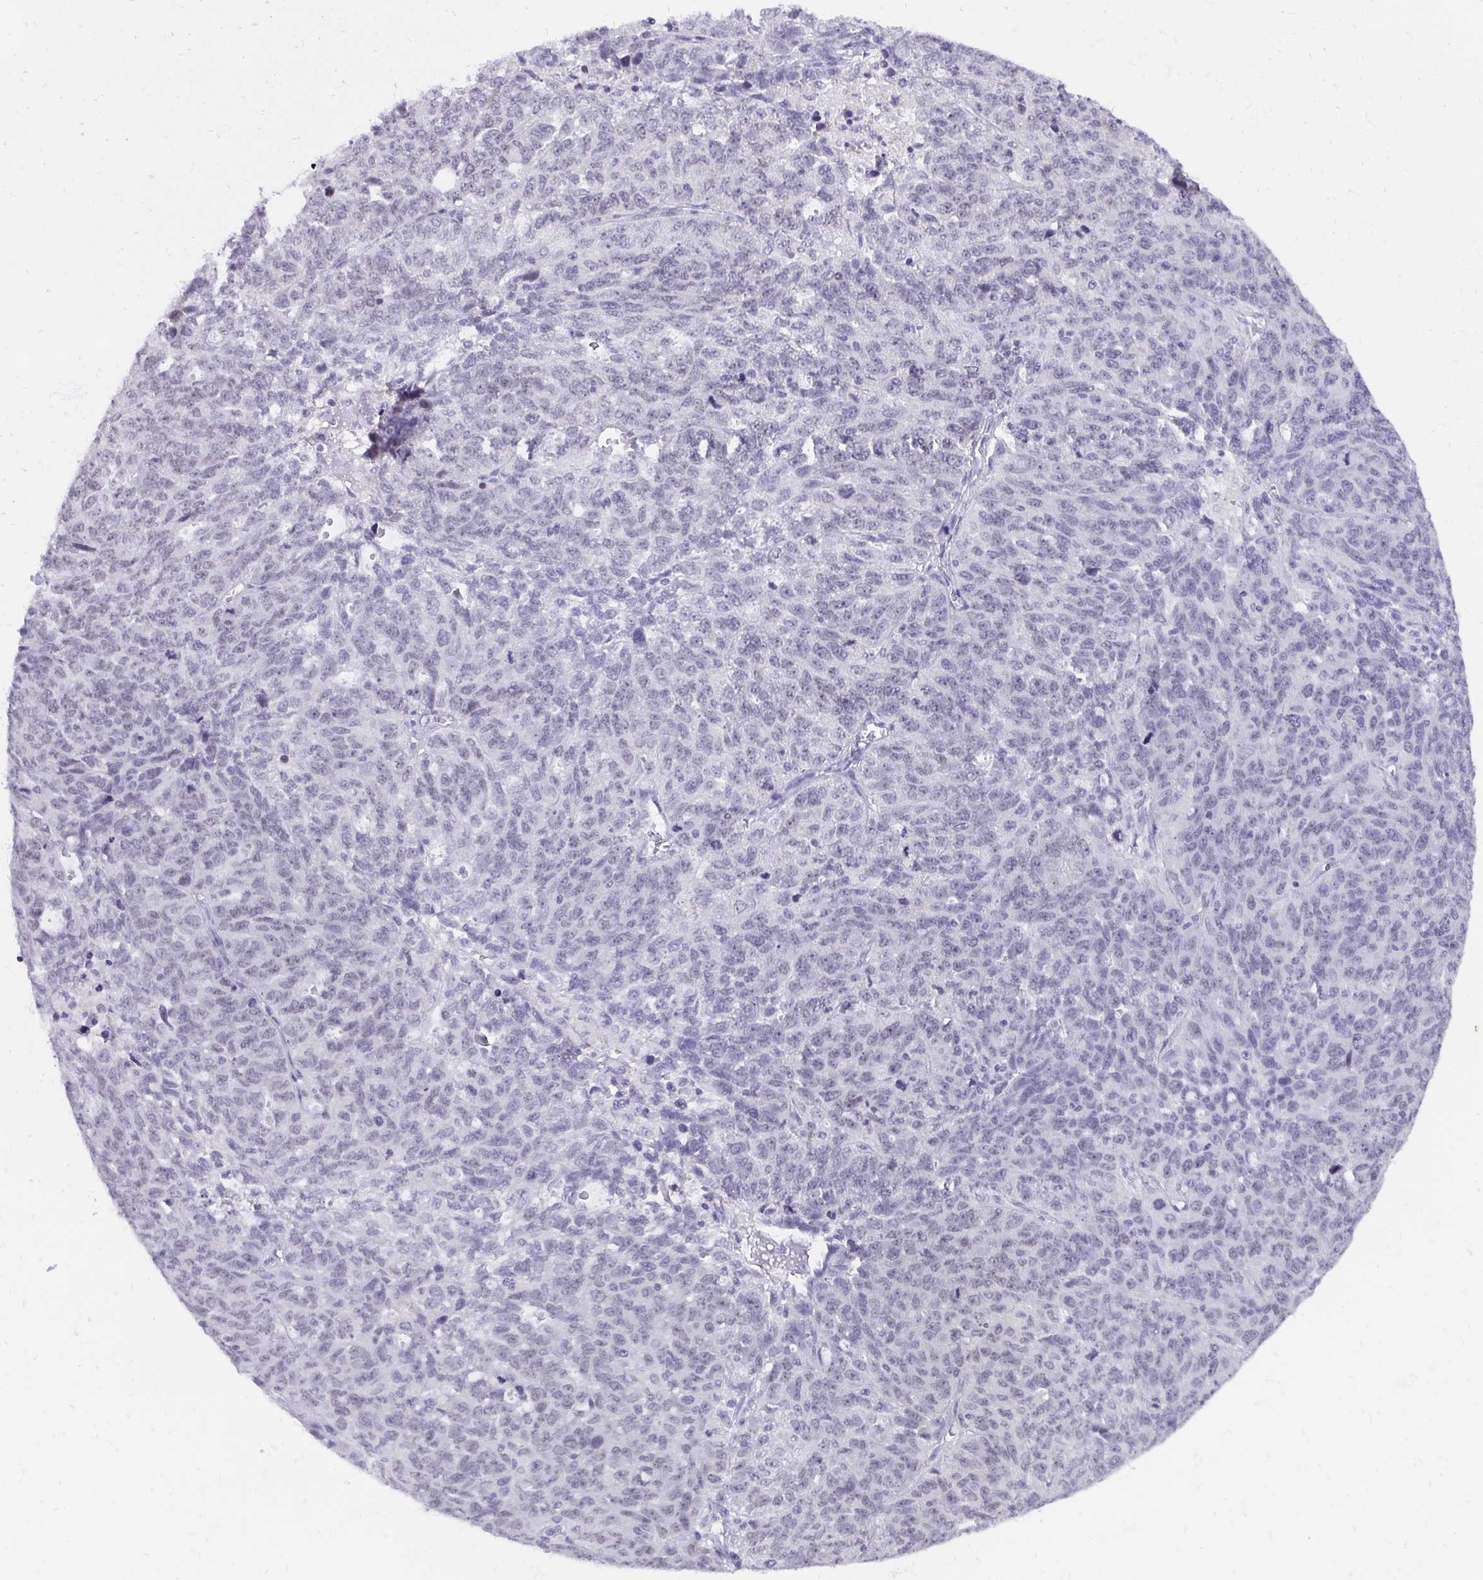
{"staining": {"intensity": "negative", "quantity": "none", "location": "none"}, "tissue": "ovarian cancer", "cell_type": "Tumor cells", "image_type": "cancer", "snomed": [{"axis": "morphology", "description": "Cystadenocarcinoma, serous, NOS"}, {"axis": "topography", "description": "Ovary"}], "caption": "This is an IHC micrograph of ovarian cancer. There is no expression in tumor cells.", "gene": "ZNF860", "patient": {"sex": "female", "age": 71}}